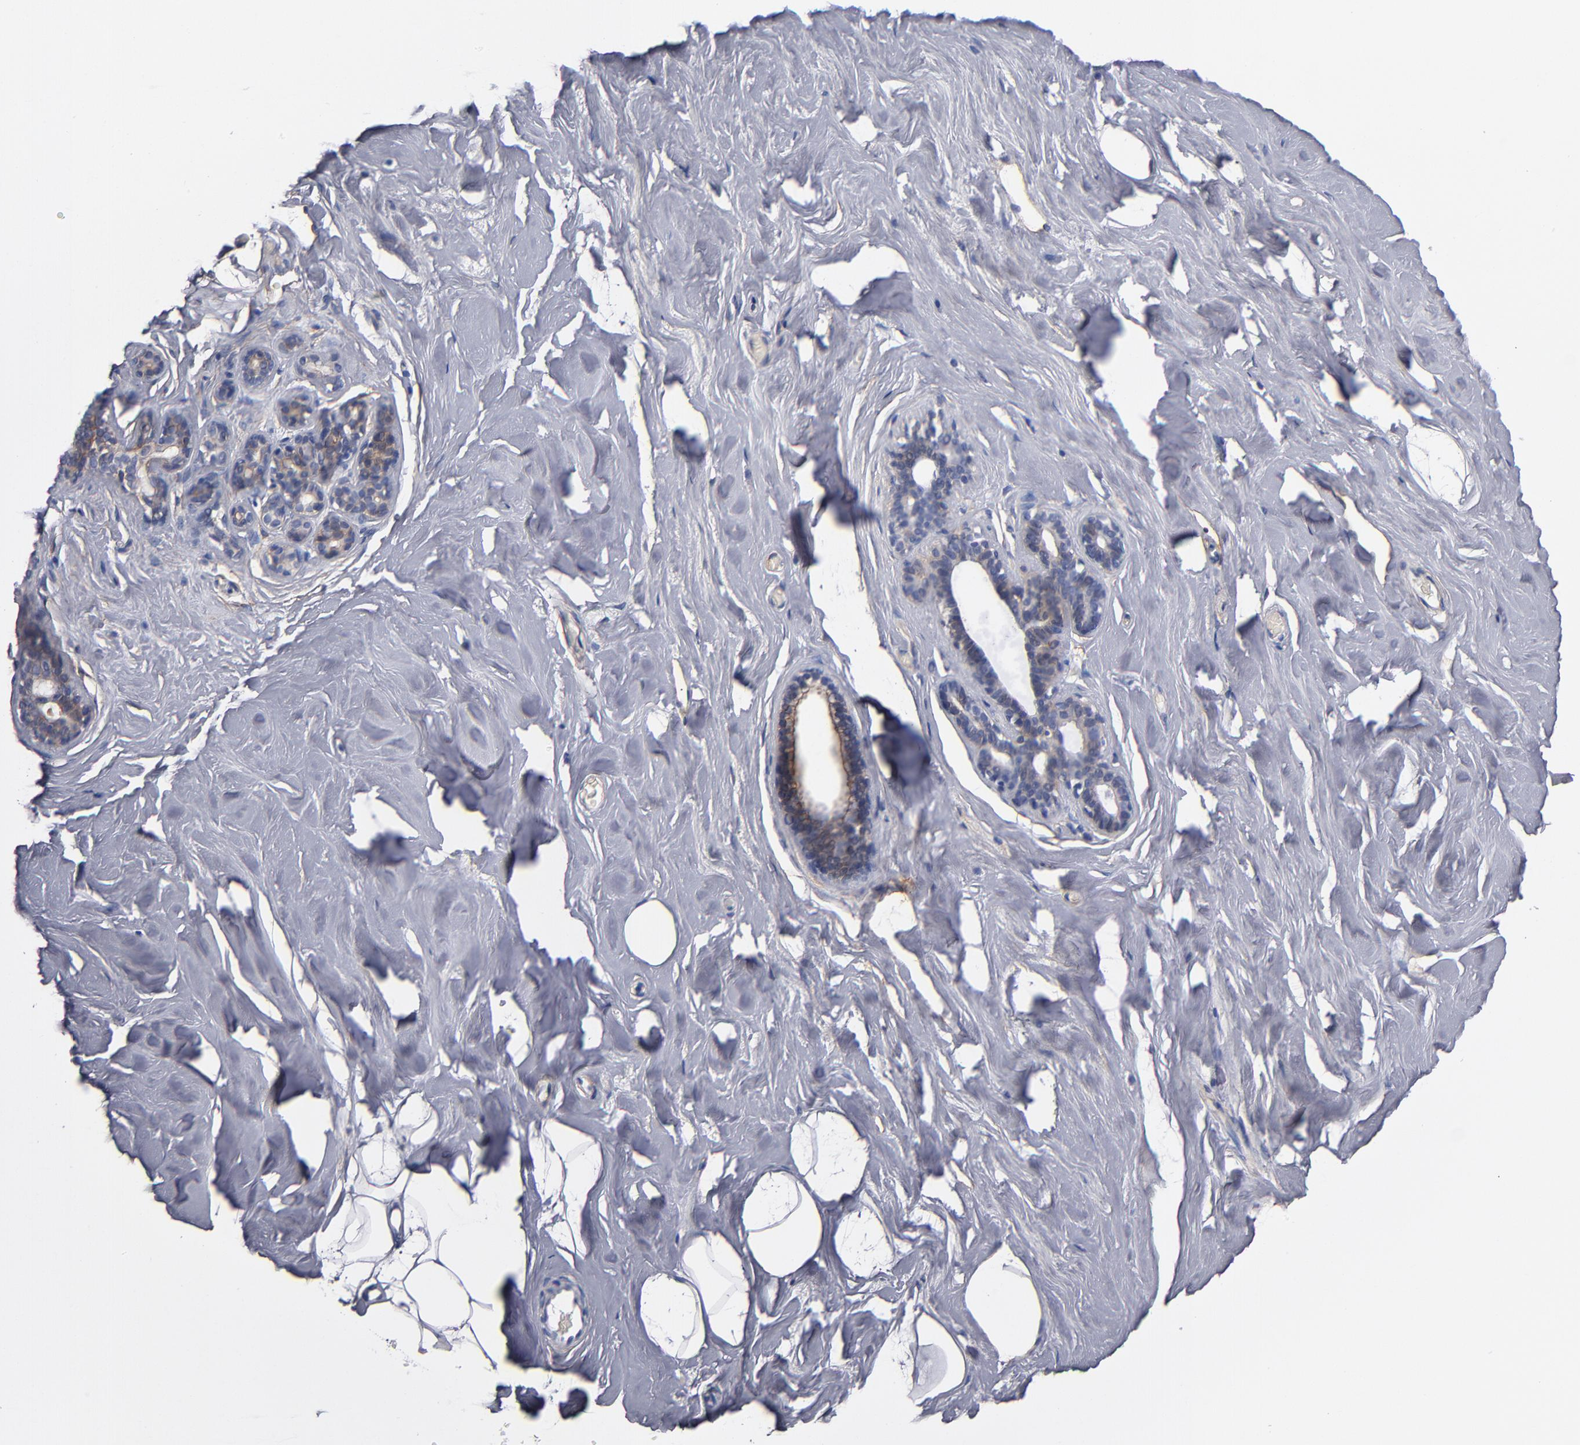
{"staining": {"intensity": "negative", "quantity": "none", "location": "none"}, "tissue": "breast", "cell_type": "Adipocytes", "image_type": "normal", "snomed": [{"axis": "morphology", "description": "Normal tissue, NOS"}, {"axis": "topography", "description": "Breast"}], "caption": "Adipocytes are negative for protein expression in normal human breast. (IHC, brightfield microscopy, high magnification).", "gene": "PLSCR4", "patient": {"sex": "female", "age": 75}}